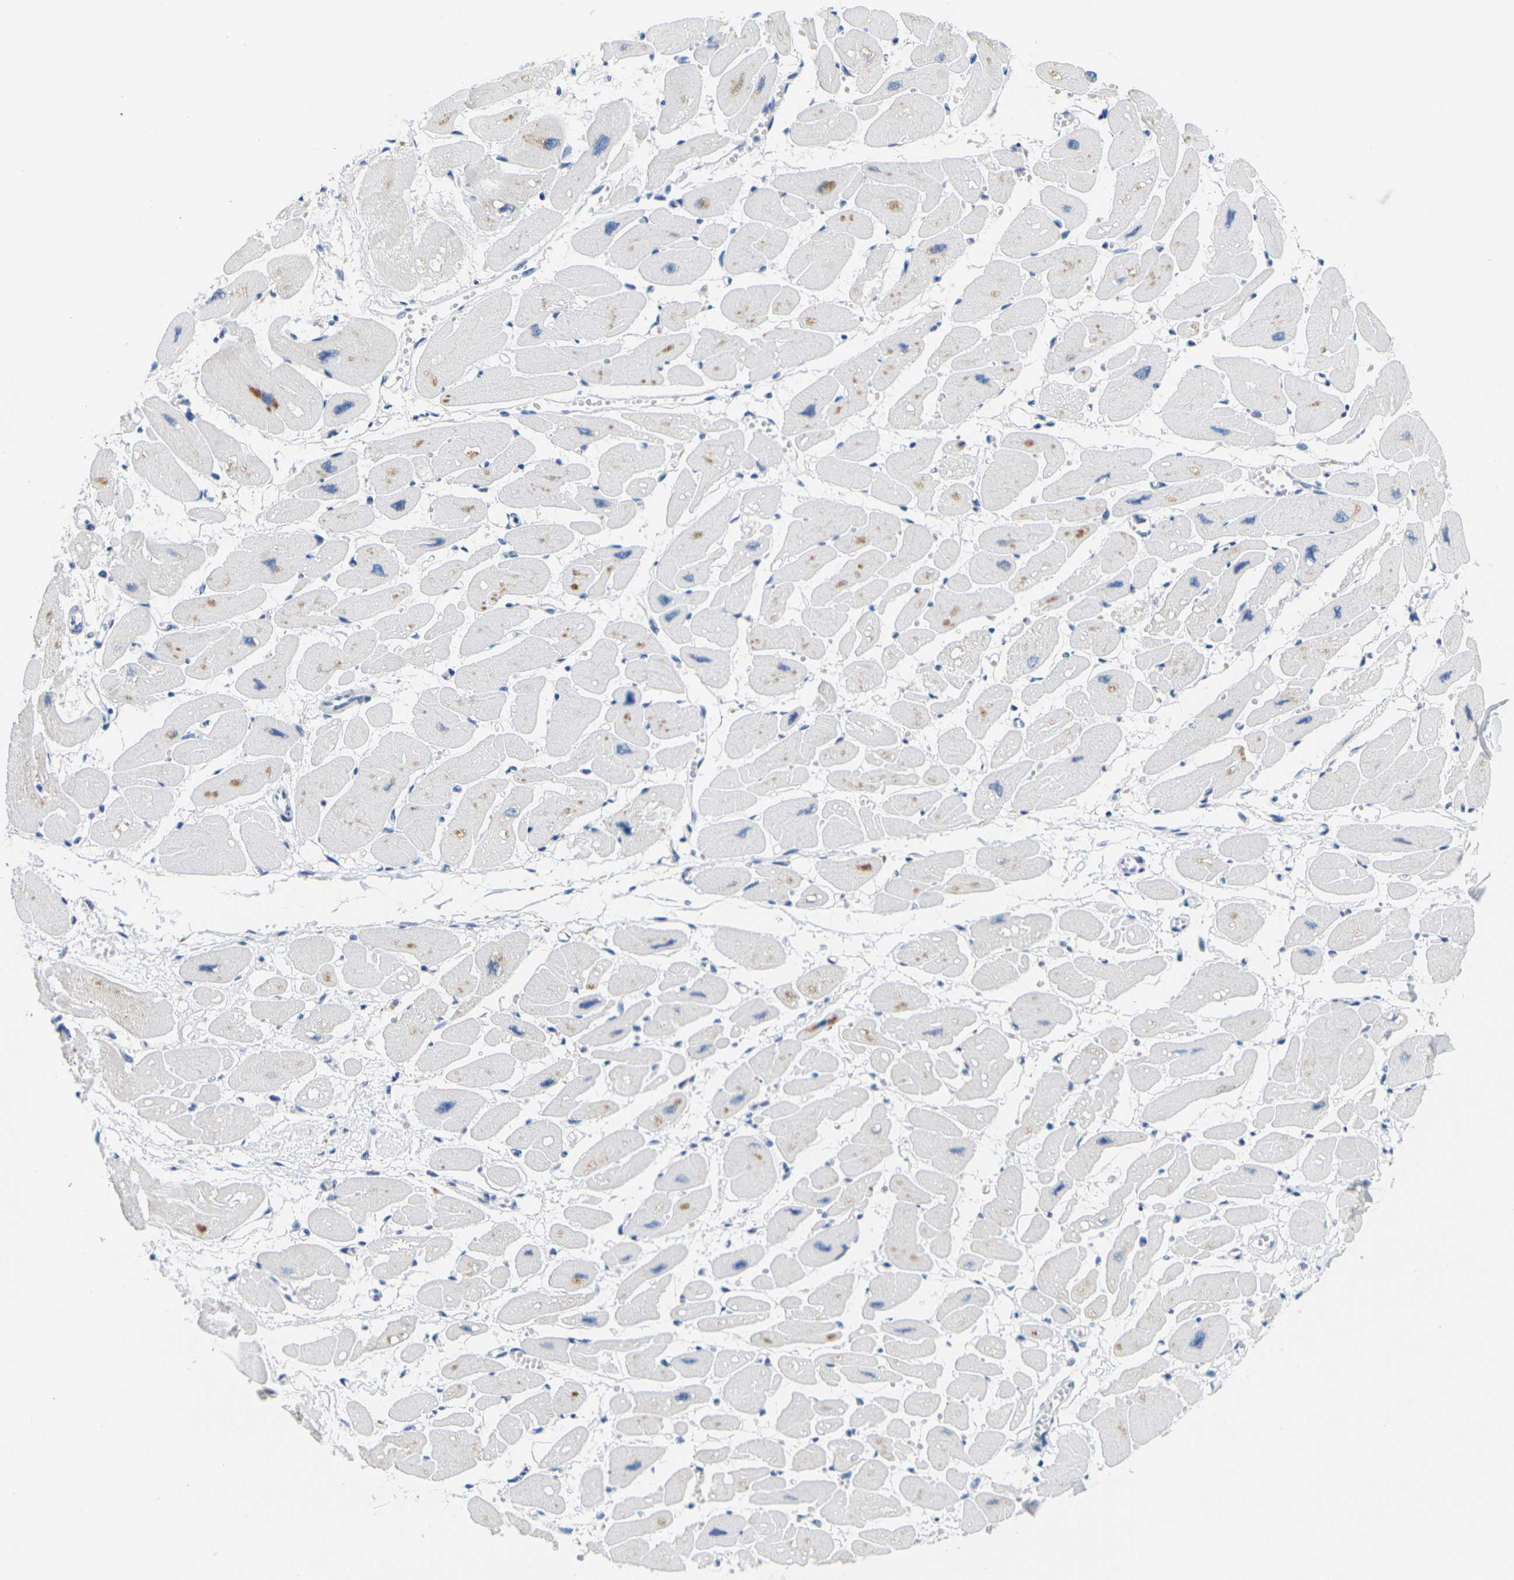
{"staining": {"intensity": "weak", "quantity": "25%-75%", "location": "cytoplasmic/membranous"}, "tissue": "heart muscle", "cell_type": "Cardiomyocytes", "image_type": "normal", "snomed": [{"axis": "morphology", "description": "Normal tissue, NOS"}, {"axis": "topography", "description": "Heart"}], "caption": "A low amount of weak cytoplasmic/membranous expression is seen in approximately 25%-75% of cardiomyocytes in normal heart muscle.", "gene": "CDK2", "patient": {"sex": "female", "age": 54}}